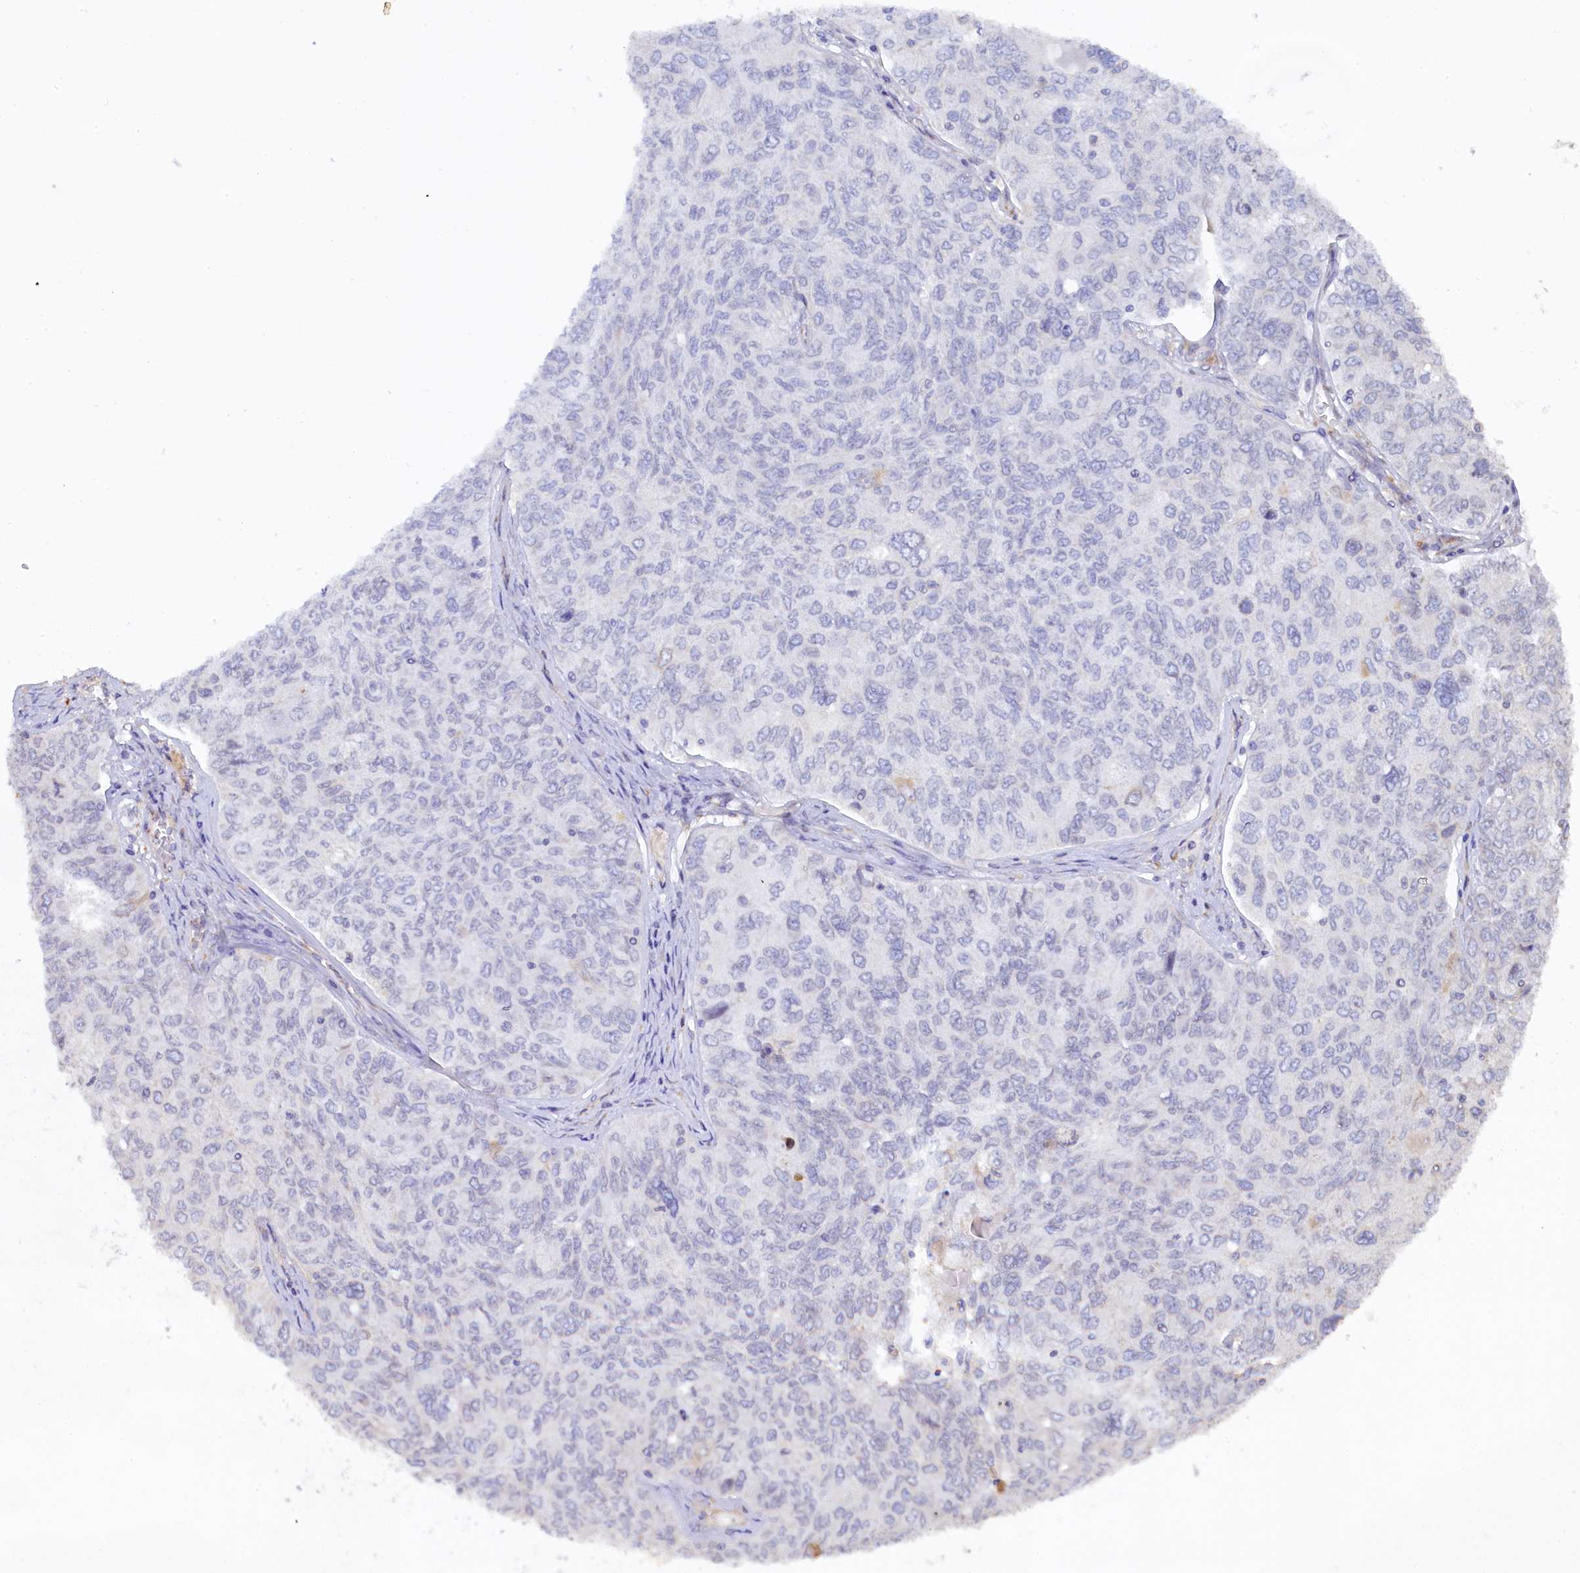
{"staining": {"intensity": "negative", "quantity": "none", "location": "none"}, "tissue": "ovarian cancer", "cell_type": "Tumor cells", "image_type": "cancer", "snomed": [{"axis": "morphology", "description": "Carcinoma, endometroid"}, {"axis": "topography", "description": "Ovary"}], "caption": "Photomicrograph shows no protein staining in tumor cells of ovarian endometroid carcinoma tissue.", "gene": "POGLUT3", "patient": {"sex": "female", "age": 62}}